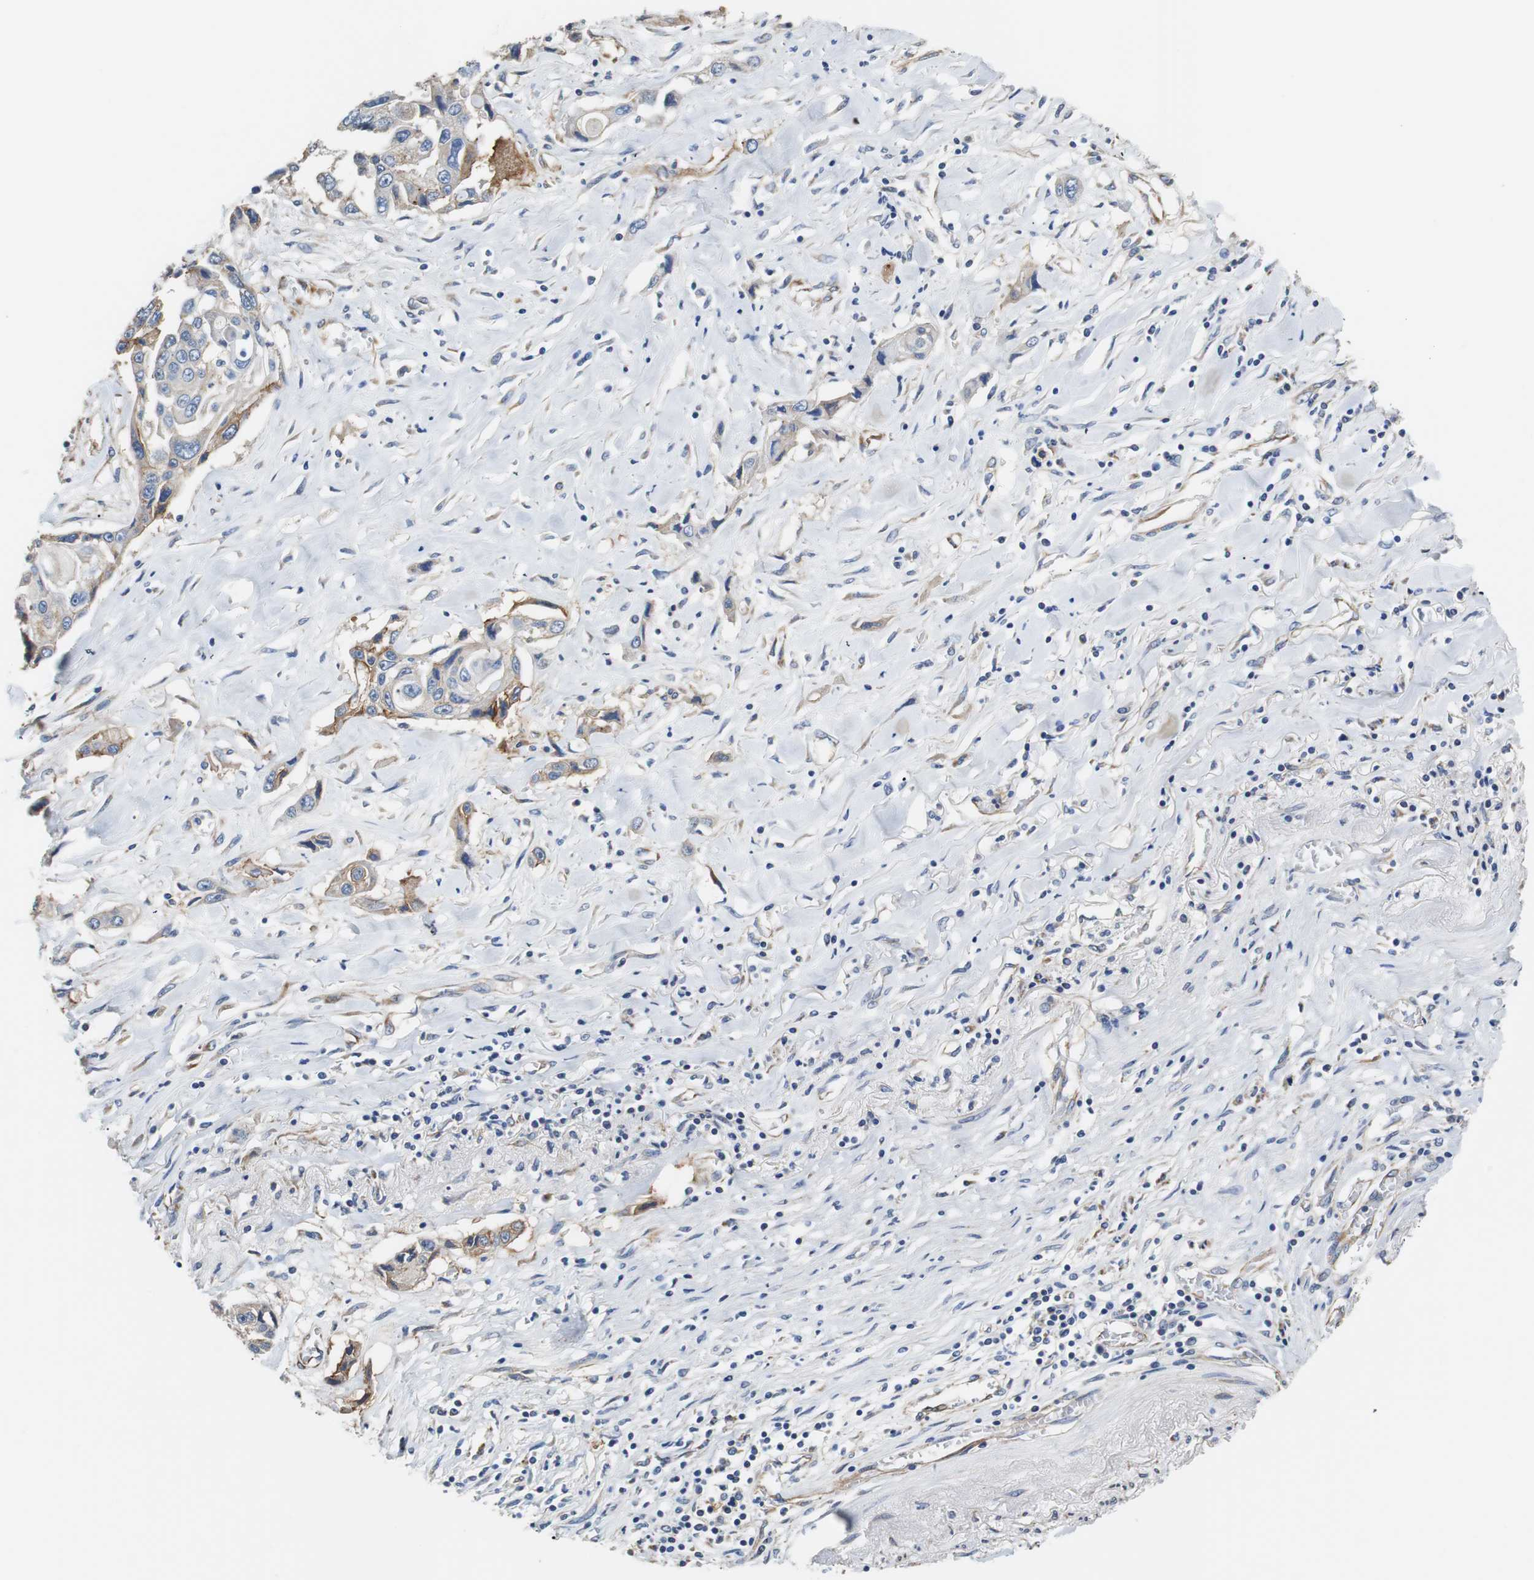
{"staining": {"intensity": "moderate", "quantity": "<25%", "location": "cytoplasmic/membranous"}, "tissue": "lung cancer", "cell_type": "Tumor cells", "image_type": "cancer", "snomed": [{"axis": "morphology", "description": "Squamous cell carcinoma, NOS"}, {"axis": "topography", "description": "Lung"}], "caption": "Moderate cytoplasmic/membranous positivity is identified in about <25% of tumor cells in lung cancer (squamous cell carcinoma).", "gene": "PCK1", "patient": {"sex": "male", "age": 71}}